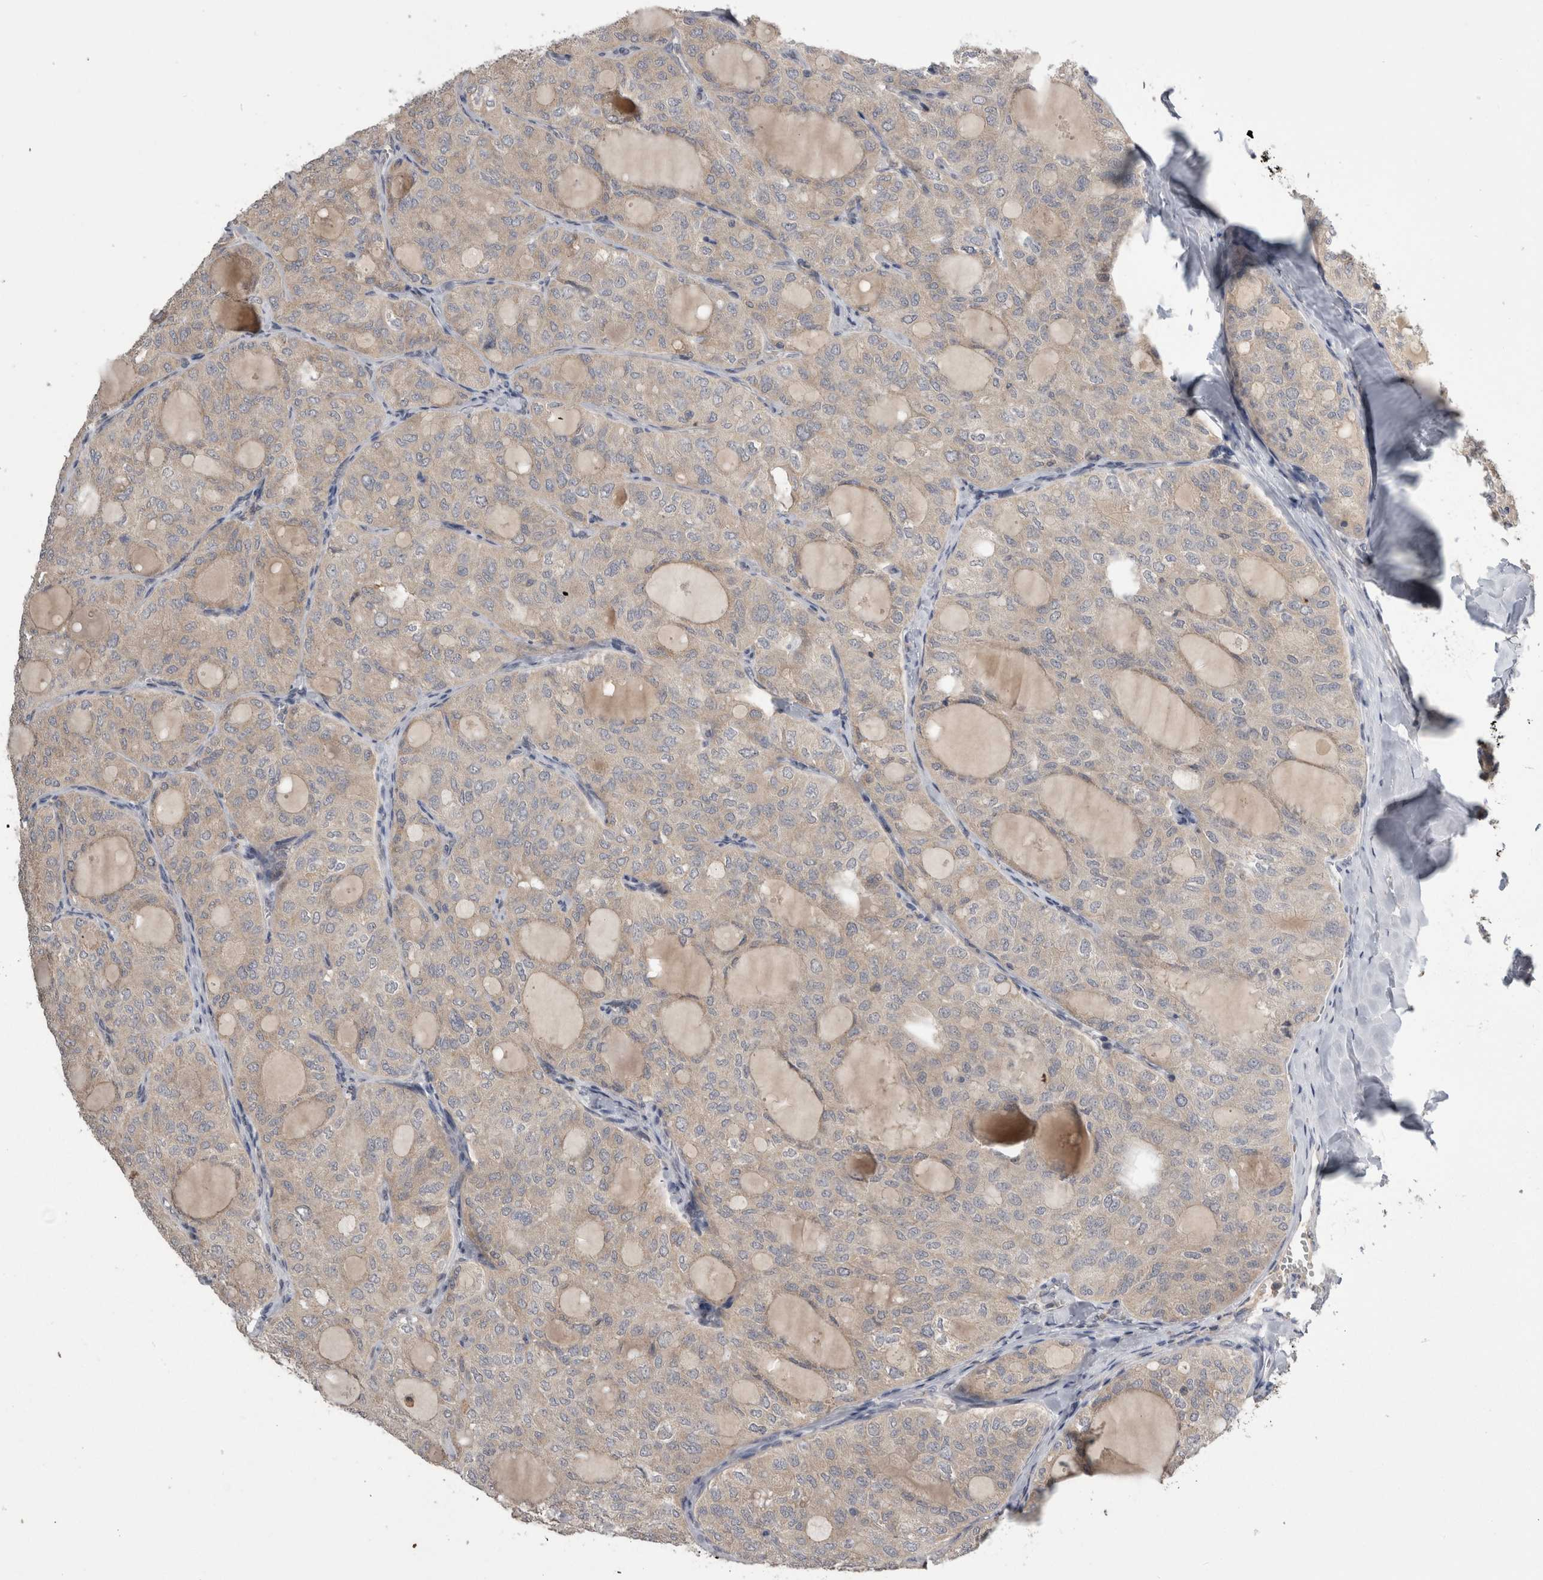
{"staining": {"intensity": "weak", "quantity": "25%-75%", "location": "cytoplasmic/membranous"}, "tissue": "thyroid cancer", "cell_type": "Tumor cells", "image_type": "cancer", "snomed": [{"axis": "morphology", "description": "Follicular adenoma carcinoma, NOS"}, {"axis": "topography", "description": "Thyroid gland"}], "caption": "Thyroid cancer (follicular adenoma carcinoma) stained with DAB (3,3'-diaminobenzidine) immunohistochemistry reveals low levels of weak cytoplasmic/membranous expression in approximately 25%-75% of tumor cells.", "gene": "ANXA13", "patient": {"sex": "male", "age": 75}}